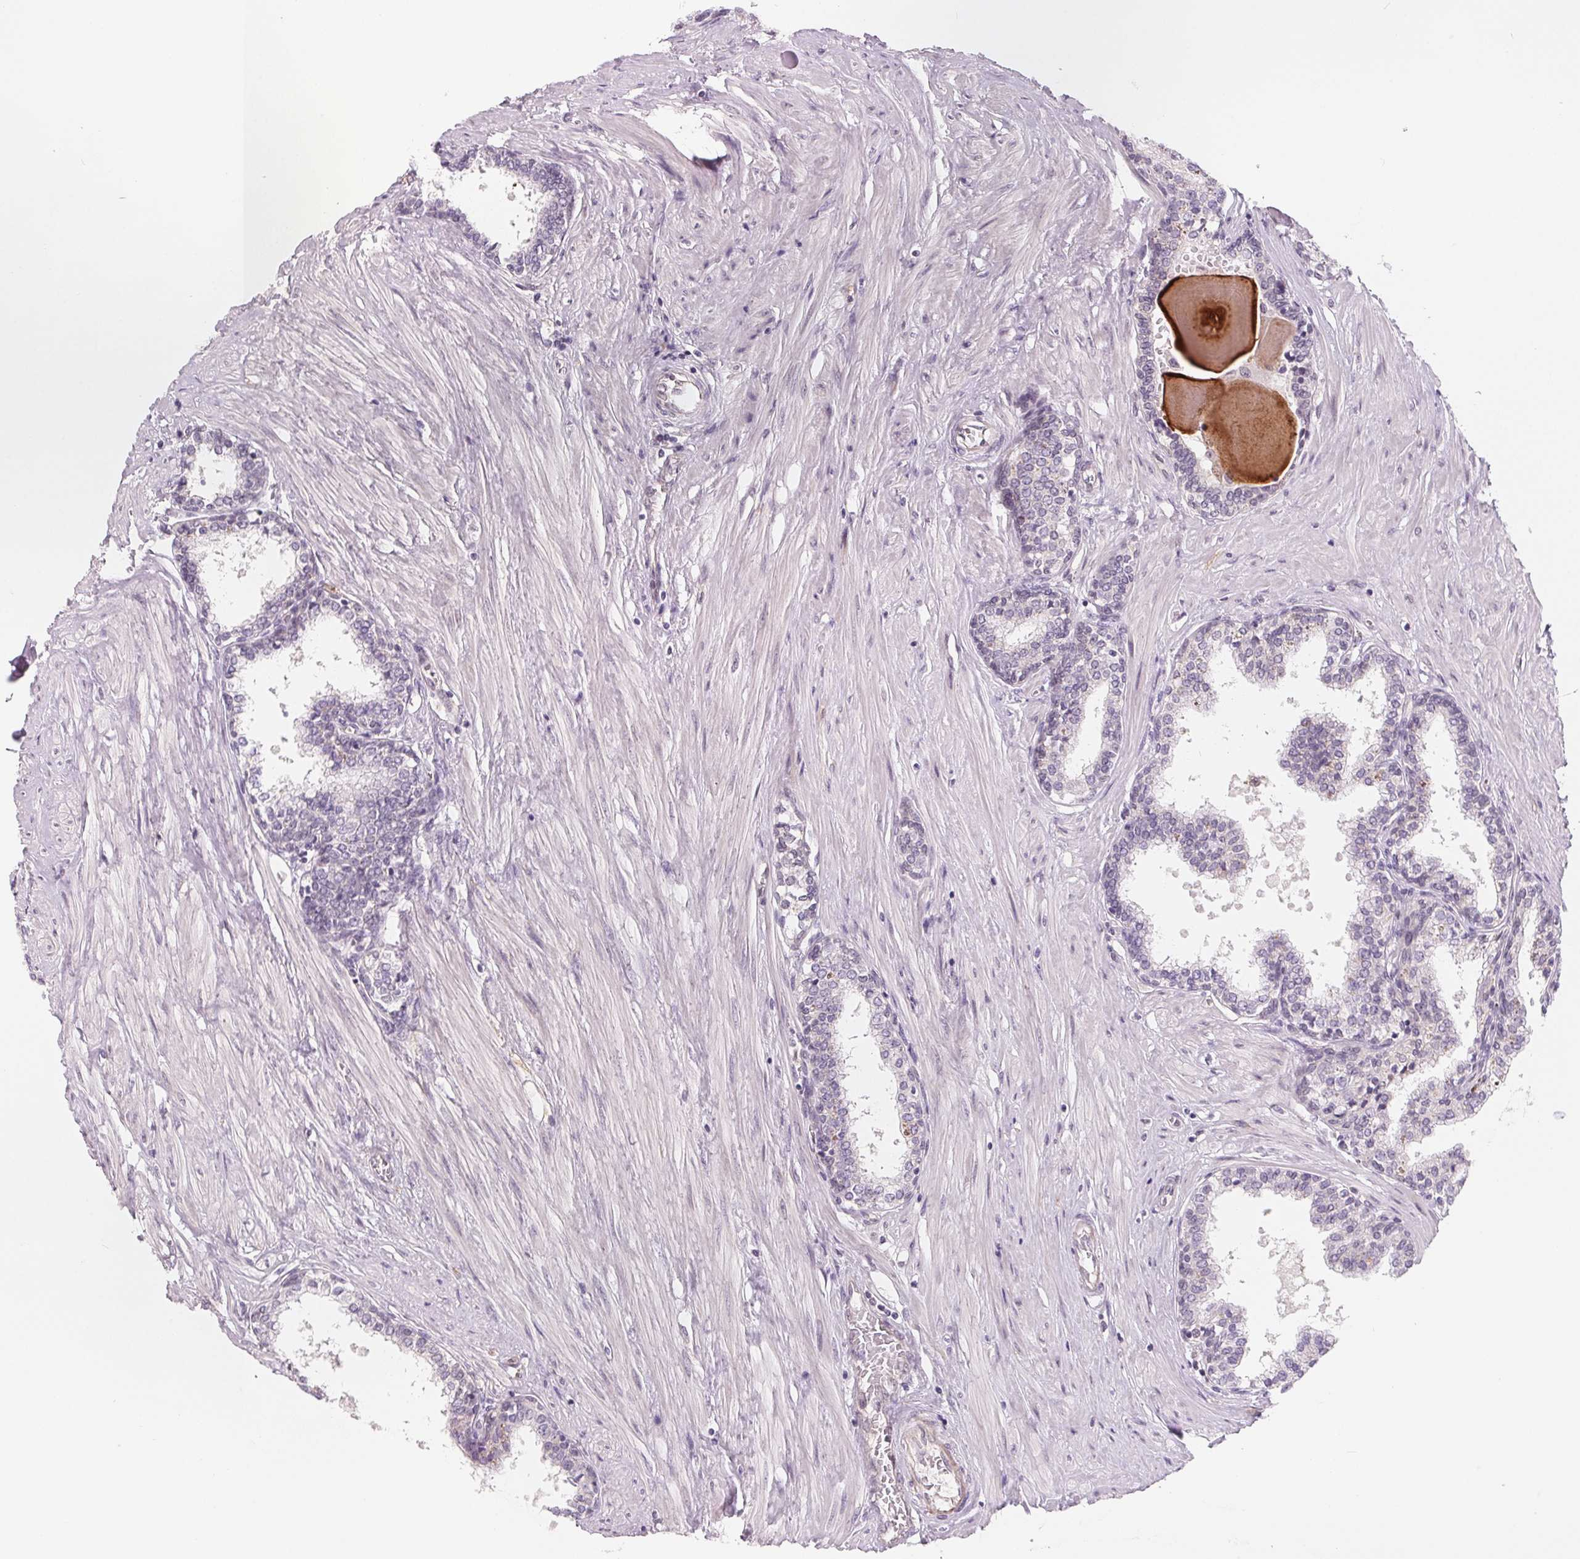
{"staining": {"intensity": "negative", "quantity": "none", "location": "none"}, "tissue": "prostate", "cell_type": "Glandular cells", "image_type": "normal", "snomed": [{"axis": "morphology", "description": "Normal tissue, NOS"}, {"axis": "topography", "description": "Prostate"}], "caption": "Histopathology image shows no protein expression in glandular cells of normal prostate.", "gene": "CFC1B", "patient": {"sex": "male", "age": 55}}